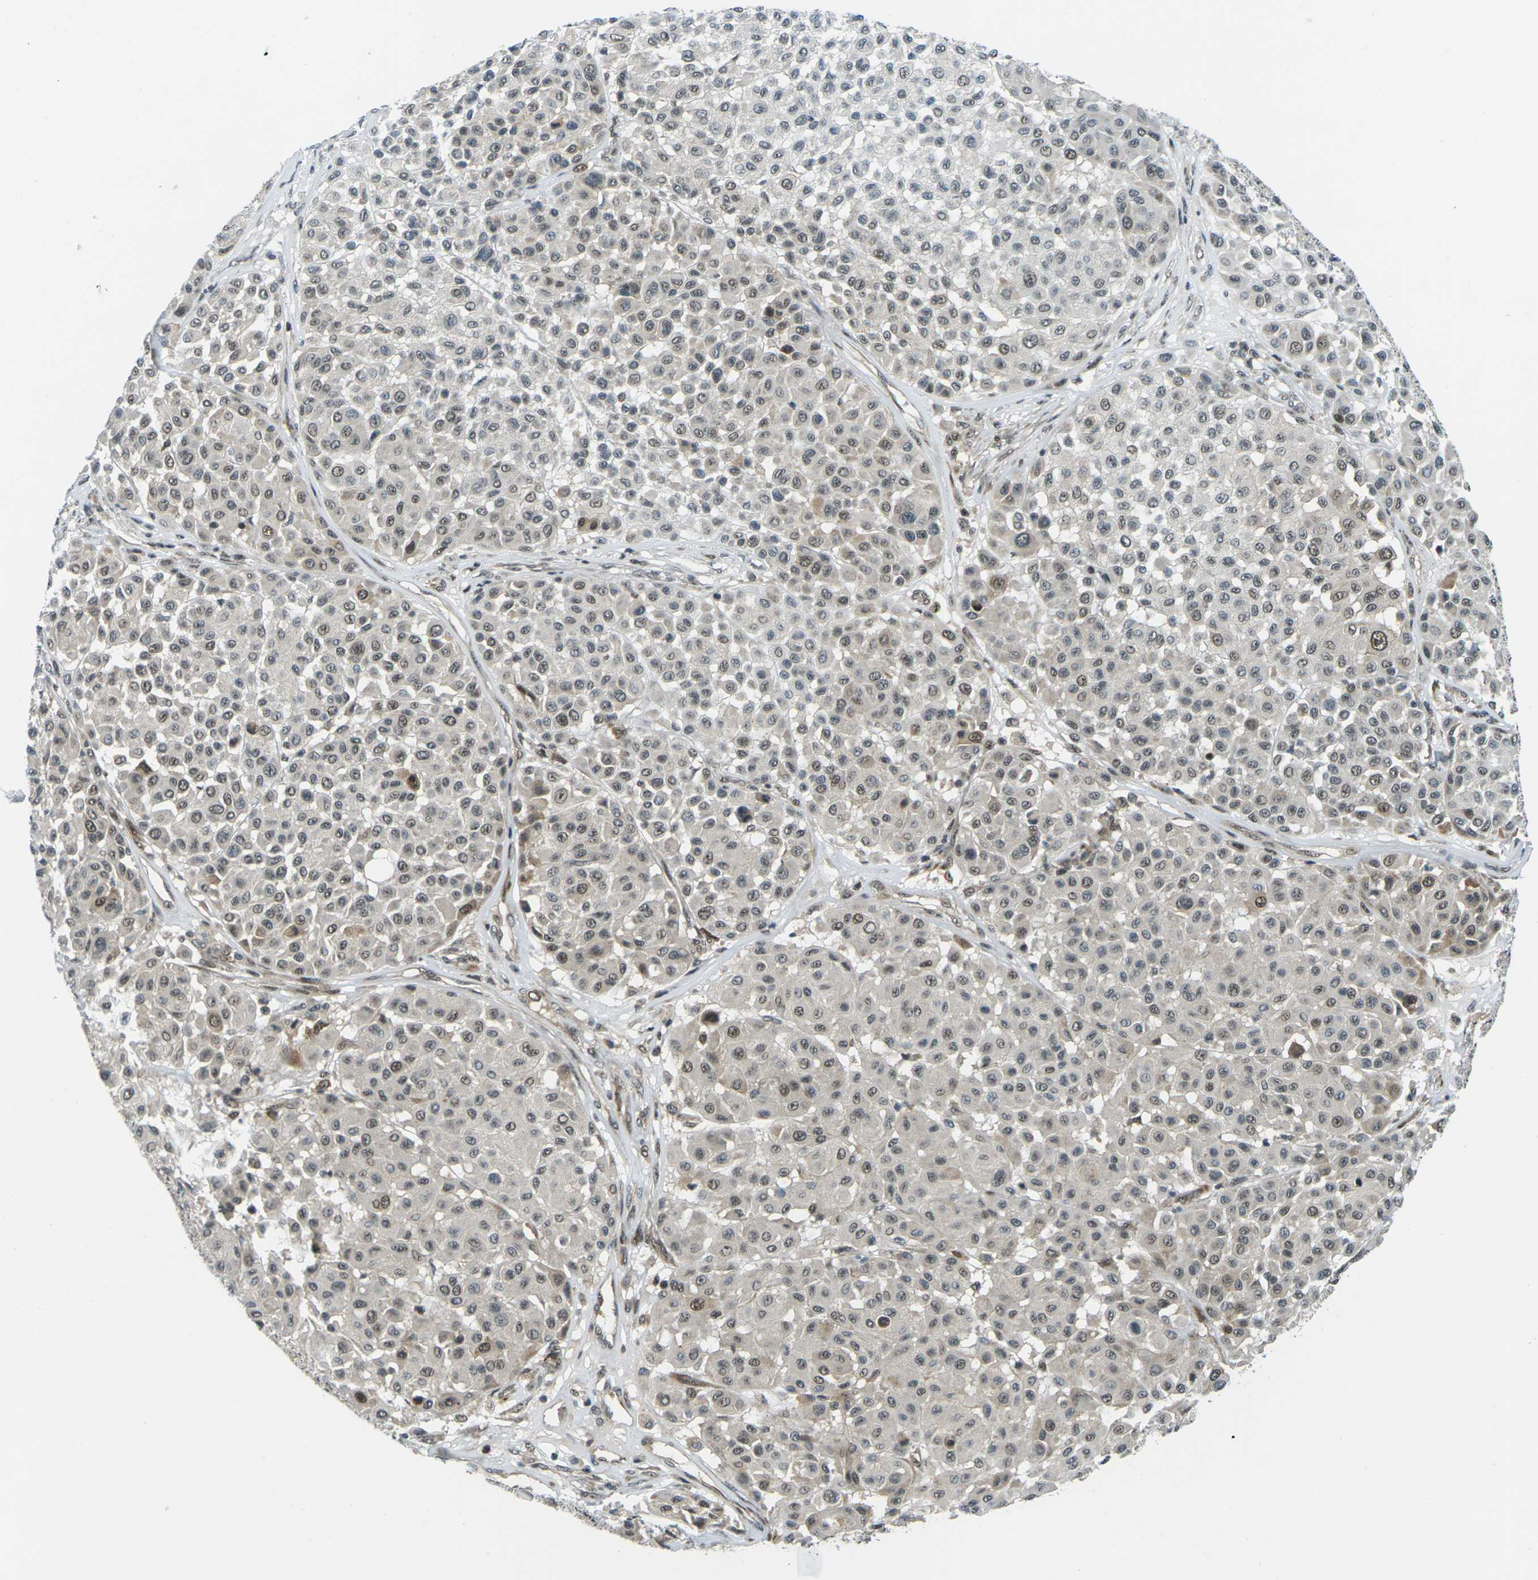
{"staining": {"intensity": "moderate", "quantity": ">75%", "location": "nuclear"}, "tissue": "melanoma", "cell_type": "Tumor cells", "image_type": "cancer", "snomed": [{"axis": "morphology", "description": "Malignant melanoma, Metastatic site"}, {"axis": "topography", "description": "Soft tissue"}], "caption": "IHC (DAB (3,3'-diaminobenzidine)) staining of human malignant melanoma (metastatic site) demonstrates moderate nuclear protein expression in approximately >75% of tumor cells. The staining is performed using DAB (3,3'-diaminobenzidine) brown chromogen to label protein expression. The nuclei are counter-stained blue using hematoxylin.", "gene": "UBE2S", "patient": {"sex": "male", "age": 41}}